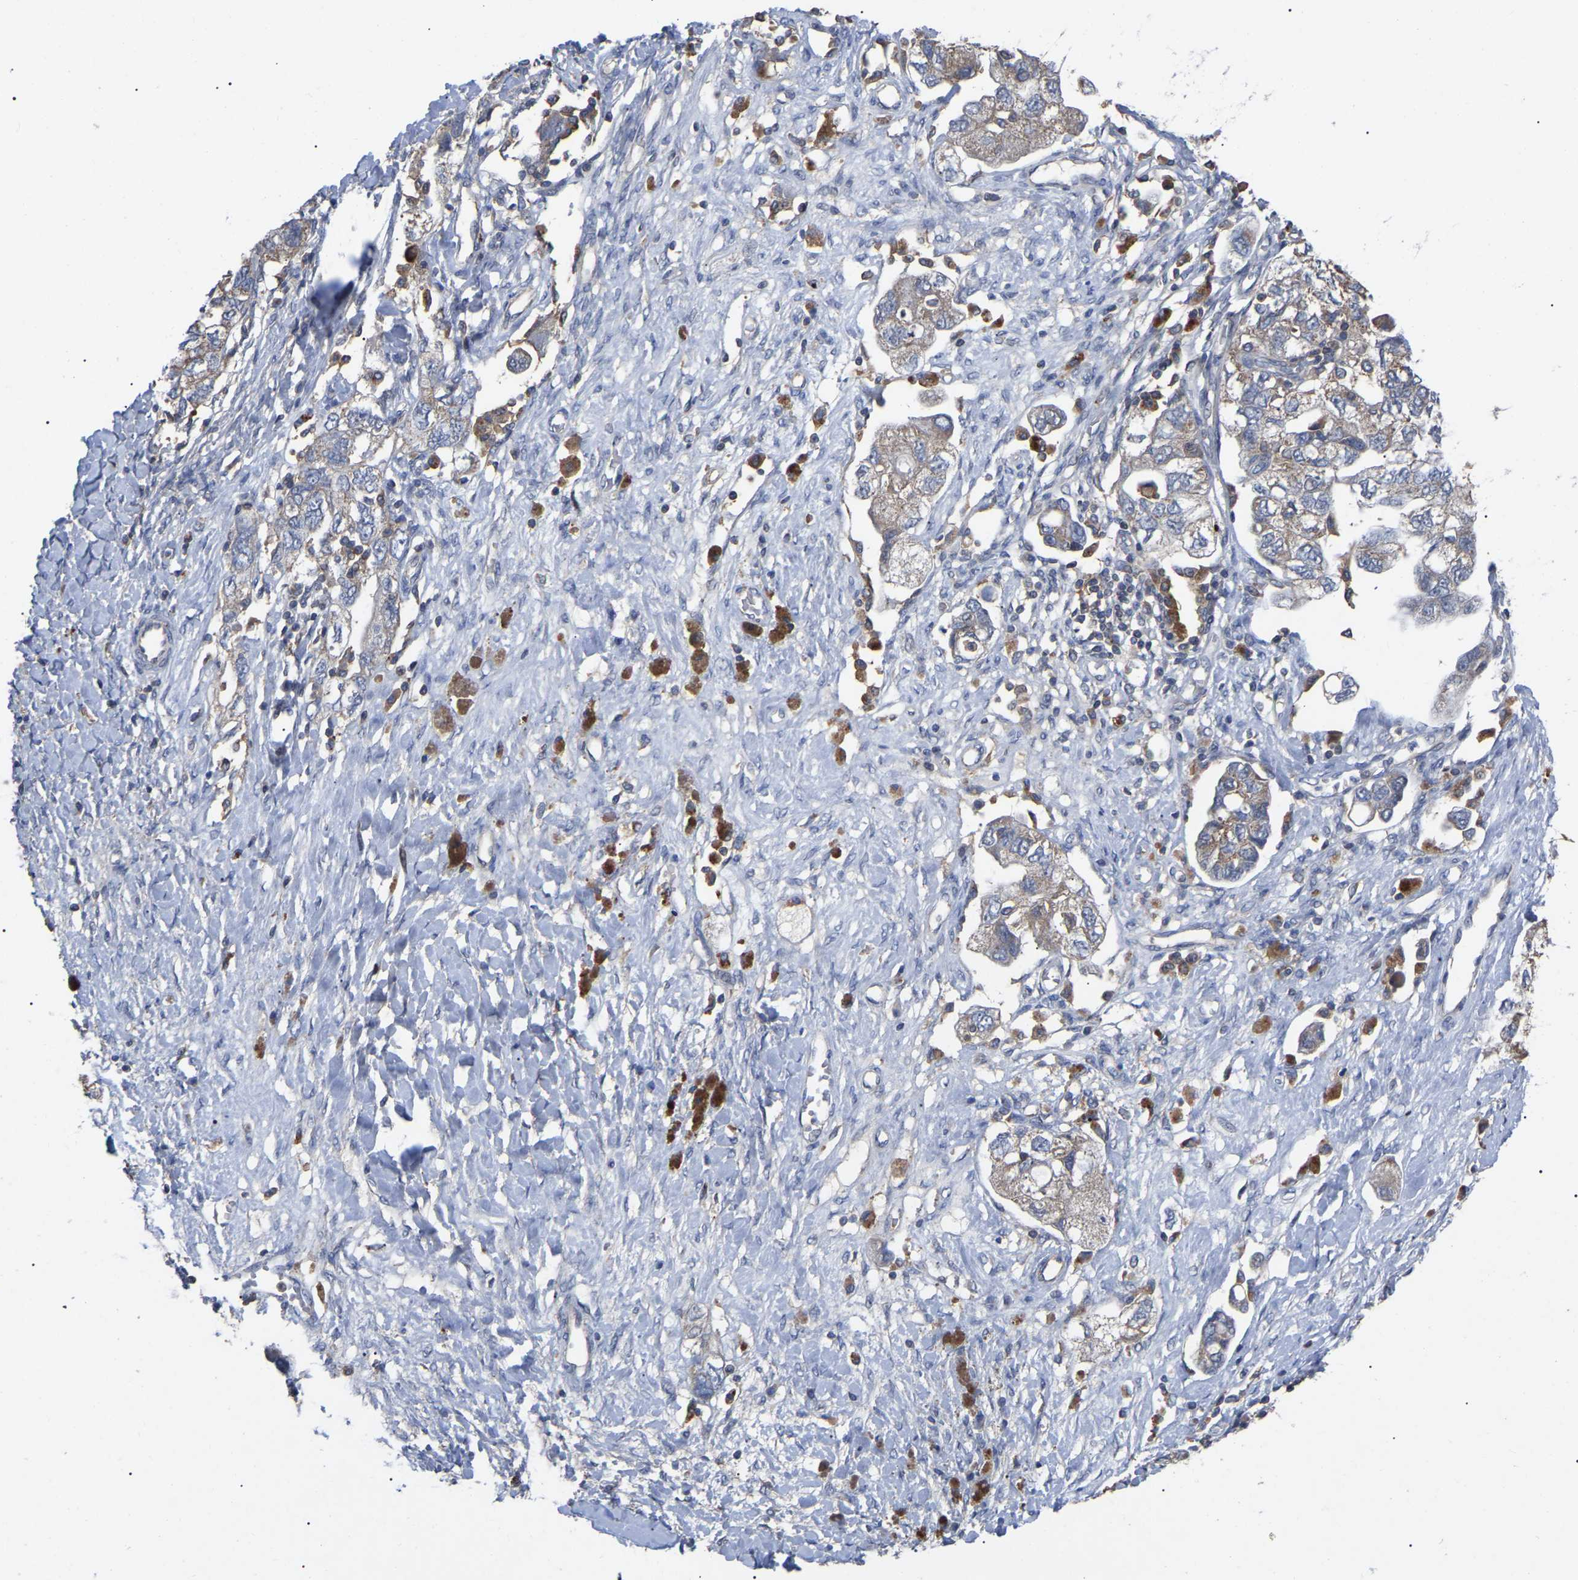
{"staining": {"intensity": "weak", "quantity": ">75%", "location": "cytoplasmic/membranous"}, "tissue": "ovarian cancer", "cell_type": "Tumor cells", "image_type": "cancer", "snomed": [{"axis": "morphology", "description": "Carcinoma, NOS"}, {"axis": "morphology", "description": "Cystadenocarcinoma, serous, NOS"}, {"axis": "topography", "description": "Ovary"}], "caption": "This is an image of IHC staining of ovarian cancer, which shows weak expression in the cytoplasmic/membranous of tumor cells.", "gene": "FAM171A2", "patient": {"sex": "female", "age": 69}}